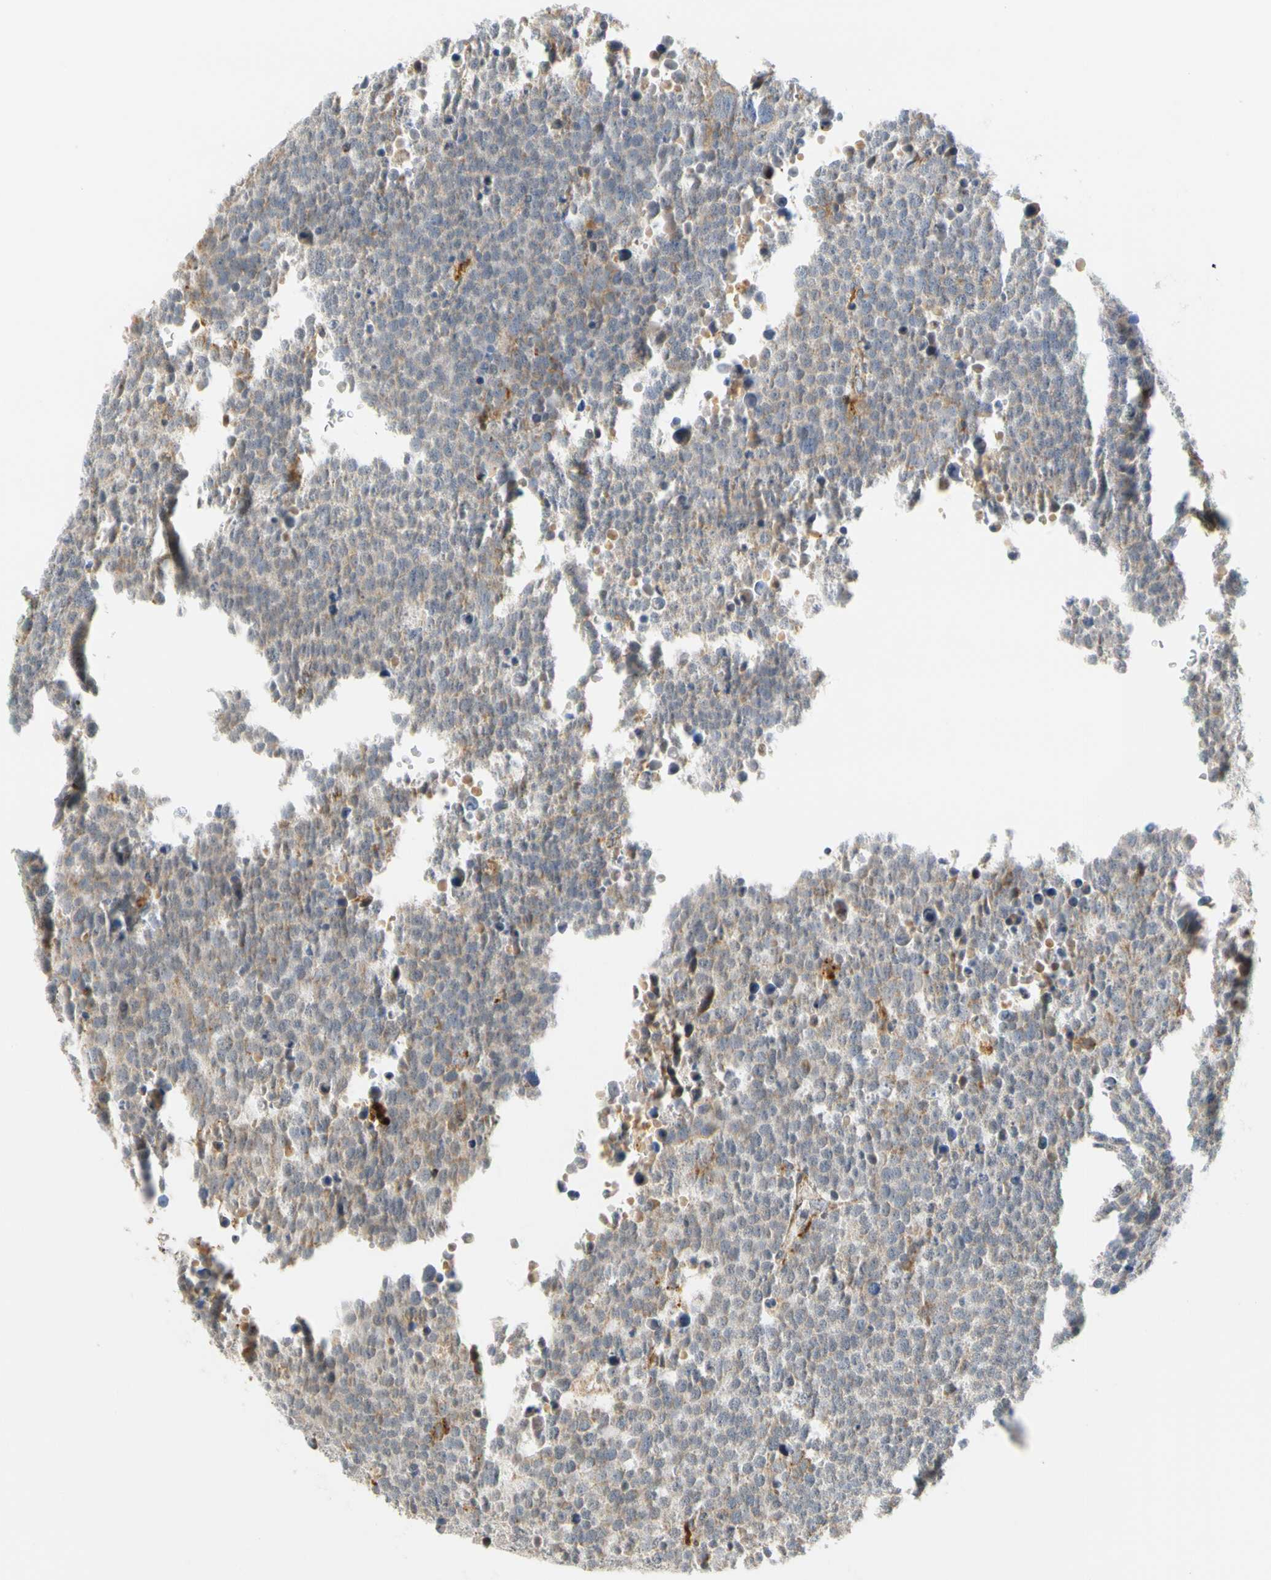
{"staining": {"intensity": "weak", "quantity": "25%-75%", "location": "cytoplasmic/membranous"}, "tissue": "testis cancer", "cell_type": "Tumor cells", "image_type": "cancer", "snomed": [{"axis": "morphology", "description": "Seminoma, NOS"}, {"axis": "topography", "description": "Testis"}], "caption": "There is low levels of weak cytoplasmic/membranous expression in tumor cells of seminoma (testis), as demonstrated by immunohistochemical staining (brown color).", "gene": "SFXN3", "patient": {"sex": "male", "age": 71}}